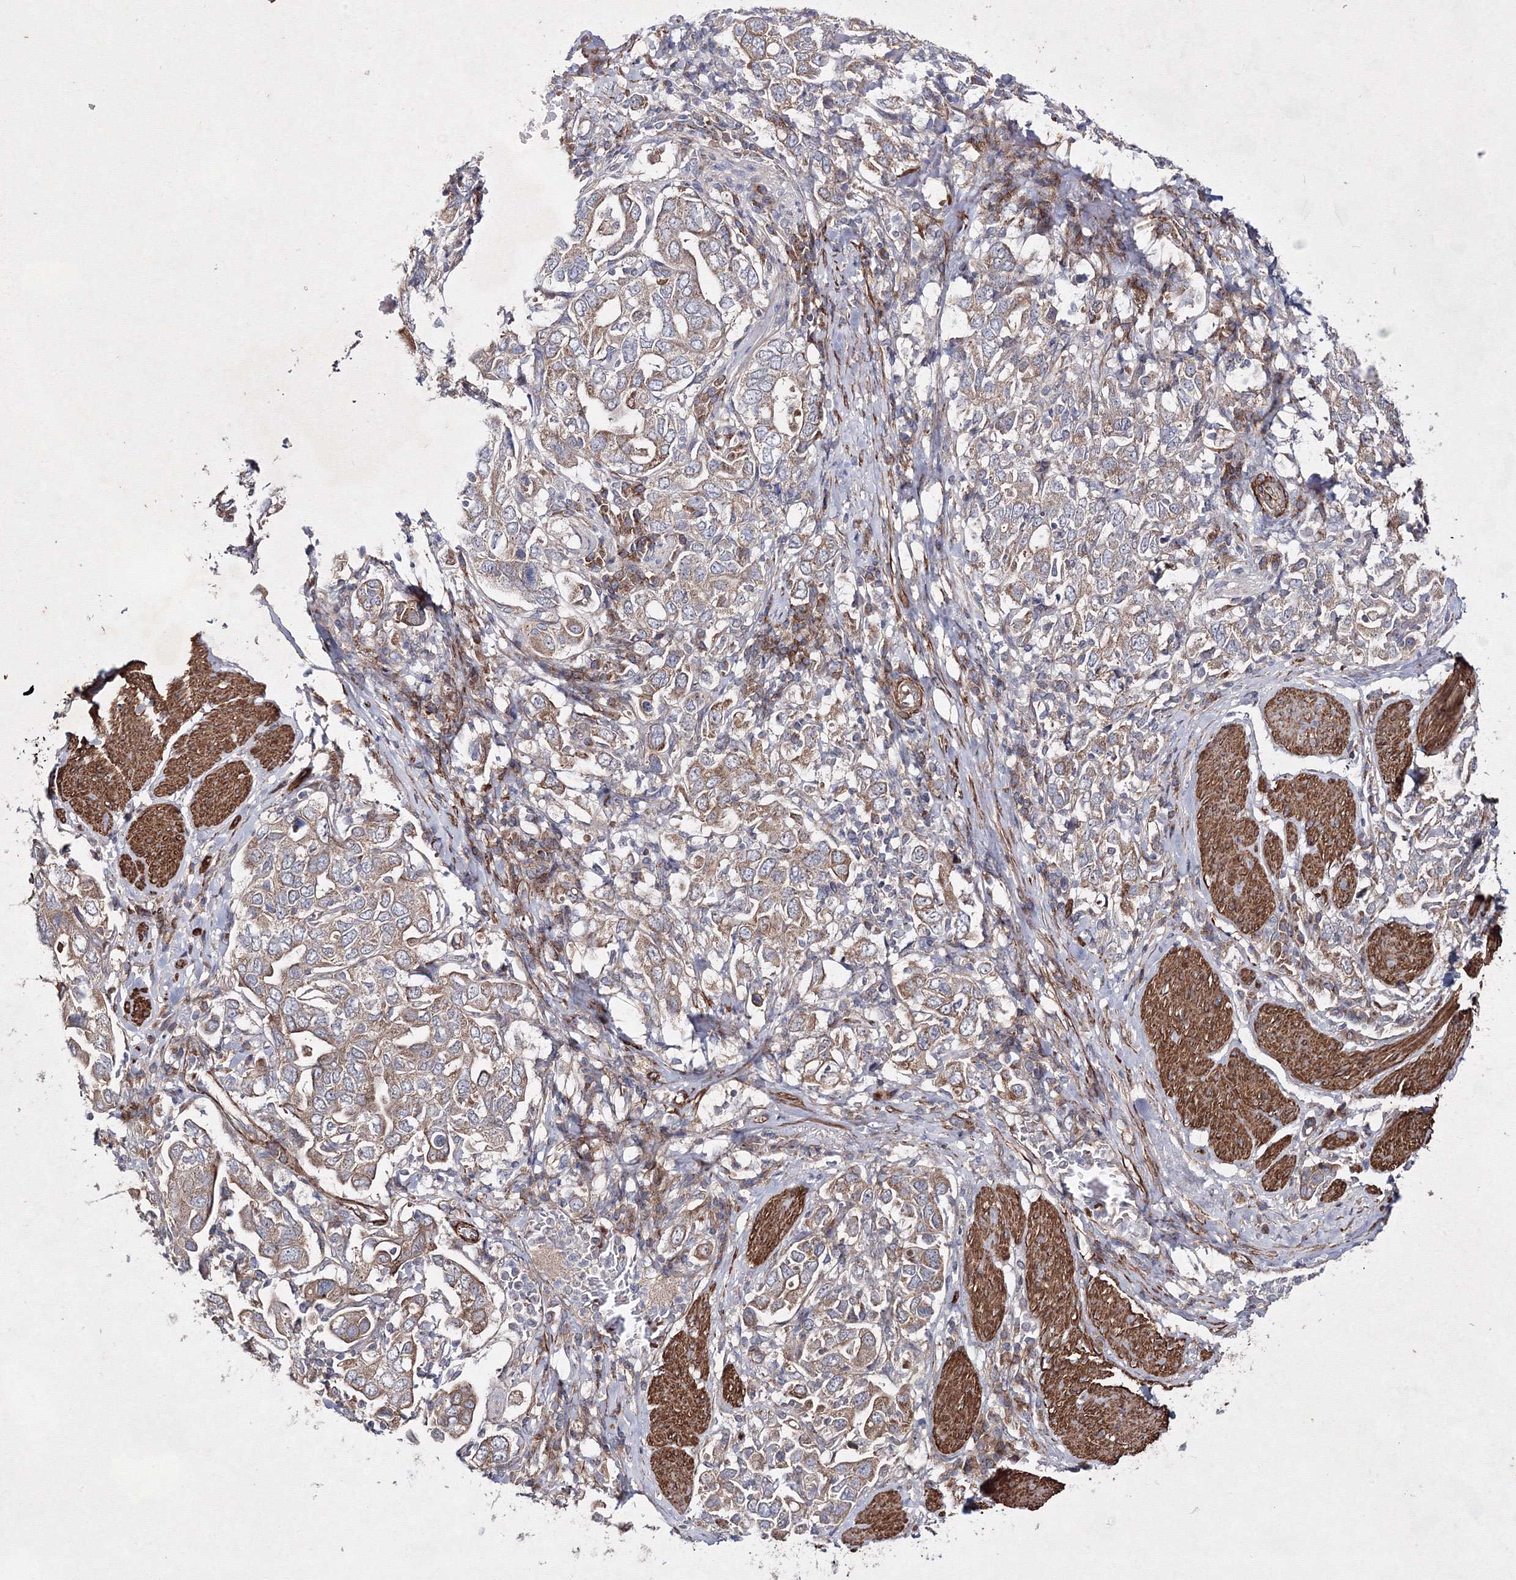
{"staining": {"intensity": "moderate", "quantity": ">75%", "location": "cytoplasmic/membranous"}, "tissue": "stomach cancer", "cell_type": "Tumor cells", "image_type": "cancer", "snomed": [{"axis": "morphology", "description": "Adenocarcinoma, NOS"}, {"axis": "topography", "description": "Stomach, upper"}], "caption": "The histopathology image reveals staining of stomach cancer, revealing moderate cytoplasmic/membranous protein expression (brown color) within tumor cells.", "gene": "GFM1", "patient": {"sex": "male", "age": 62}}